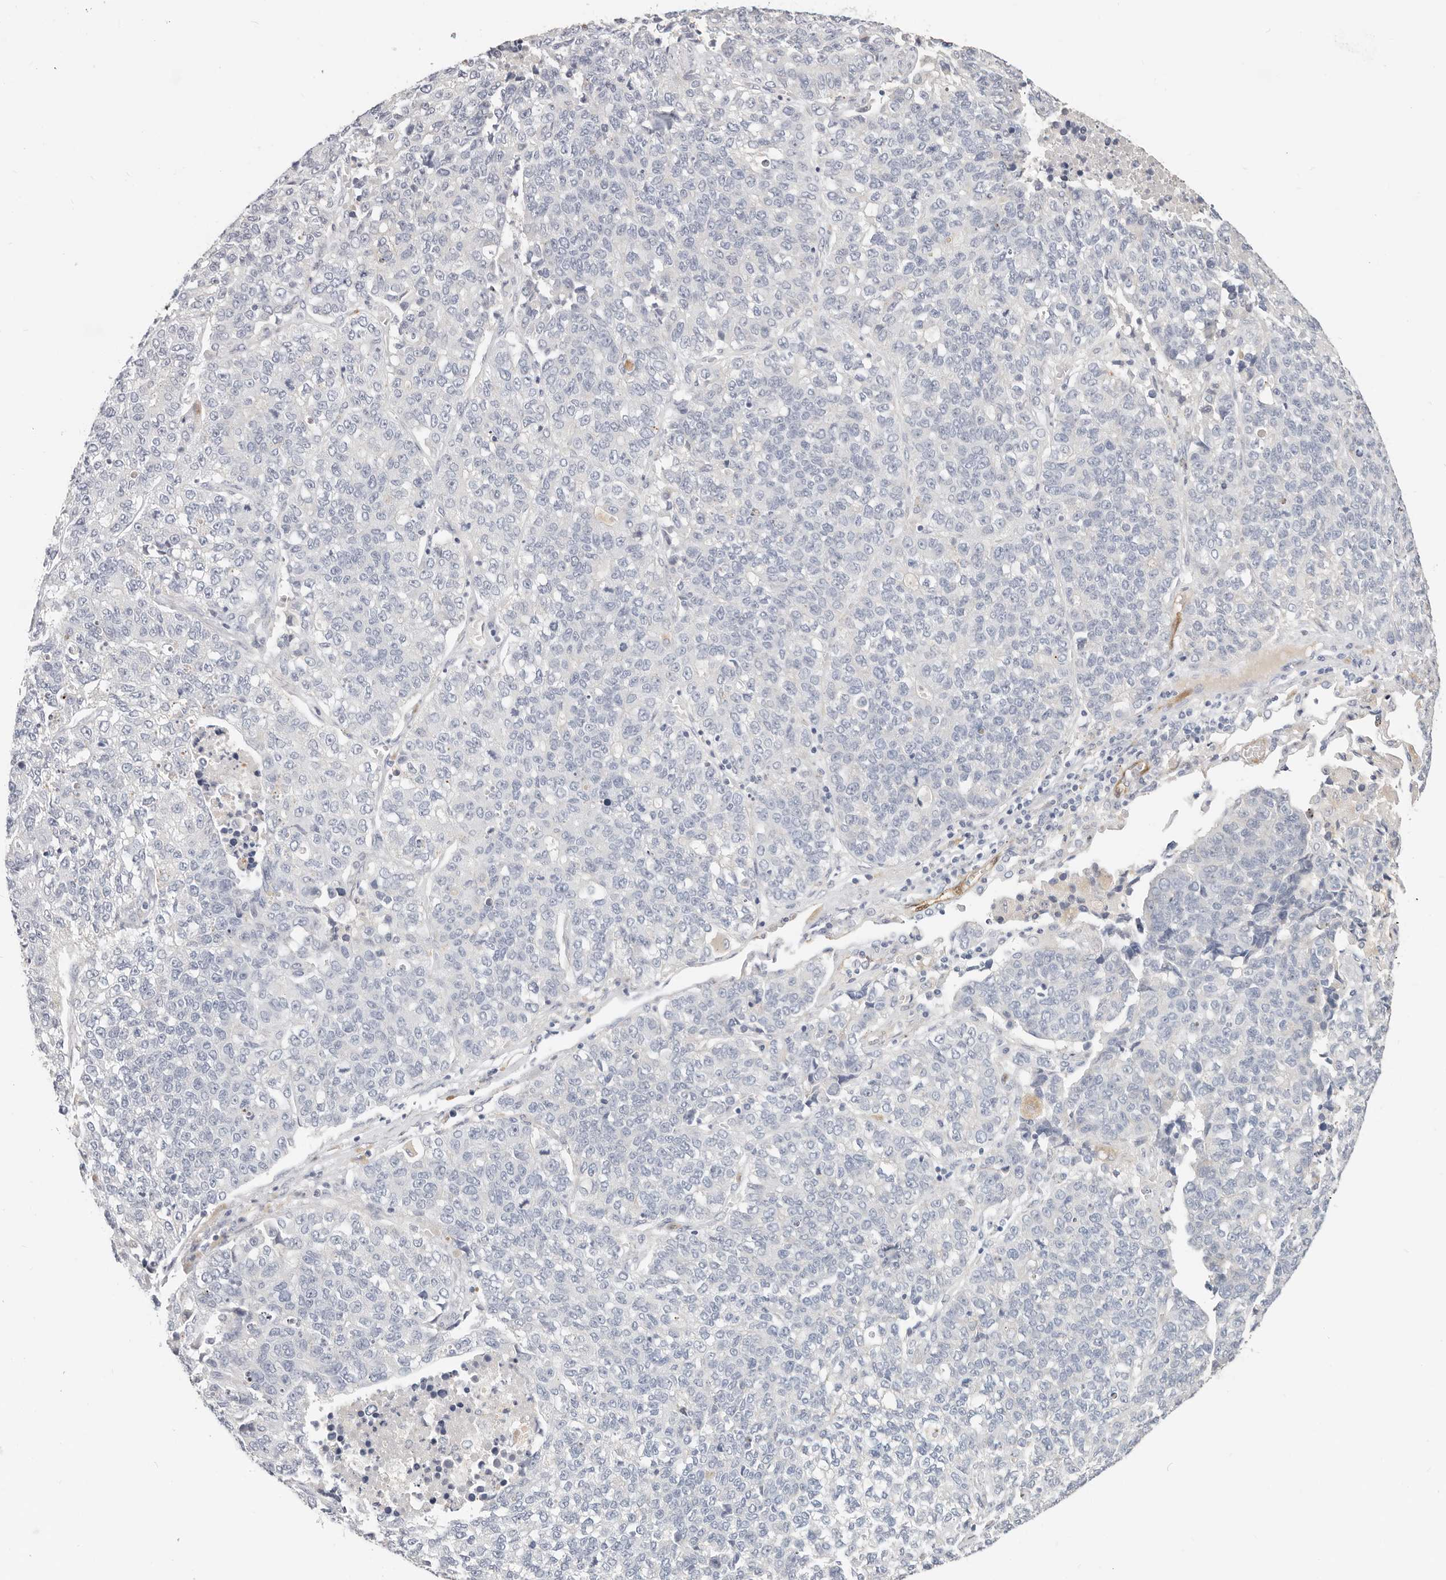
{"staining": {"intensity": "negative", "quantity": "none", "location": "none"}, "tissue": "lung cancer", "cell_type": "Tumor cells", "image_type": "cancer", "snomed": [{"axis": "morphology", "description": "Adenocarcinoma, NOS"}, {"axis": "topography", "description": "Lung"}], "caption": "Immunohistochemistry micrograph of neoplastic tissue: lung cancer stained with DAB displays no significant protein staining in tumor cells.", "gene": "ZRANB1", "patient": {"sex": "male", "age": 49}}